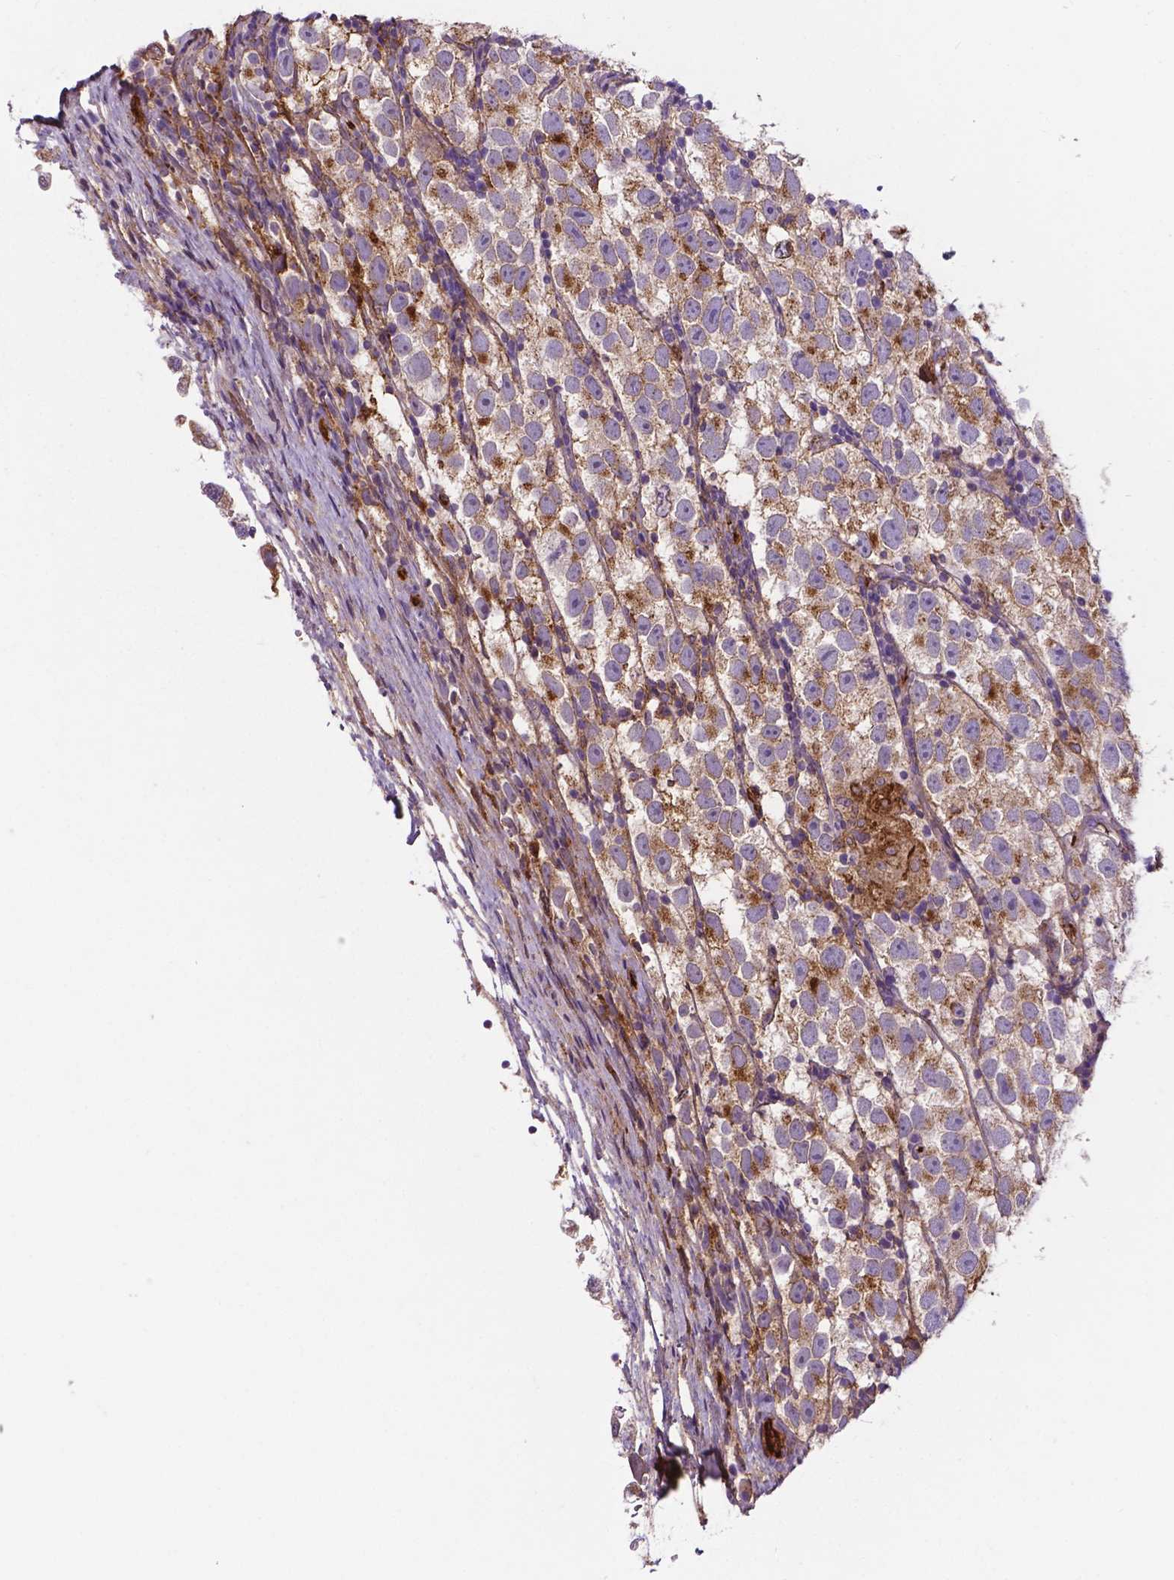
{"staining": {"intensity": "moderate", "quantity": ">75%", "location": "cytoplasmic/membranous"}, "tissue": "testis cancer", "cell_type": "Tumor cells", "image_type": "cancer", "snomed": [{"axis": "morphology", "description": "Seminoma, NOS"}, {"axis": "topography", "description": "Testis"}], "caption": "Testis seminoma stained with a protein marker exhibits moderate staining in tumor cells.", "gene": "APOE", "patient": {"sex": "male", "age": 26}}